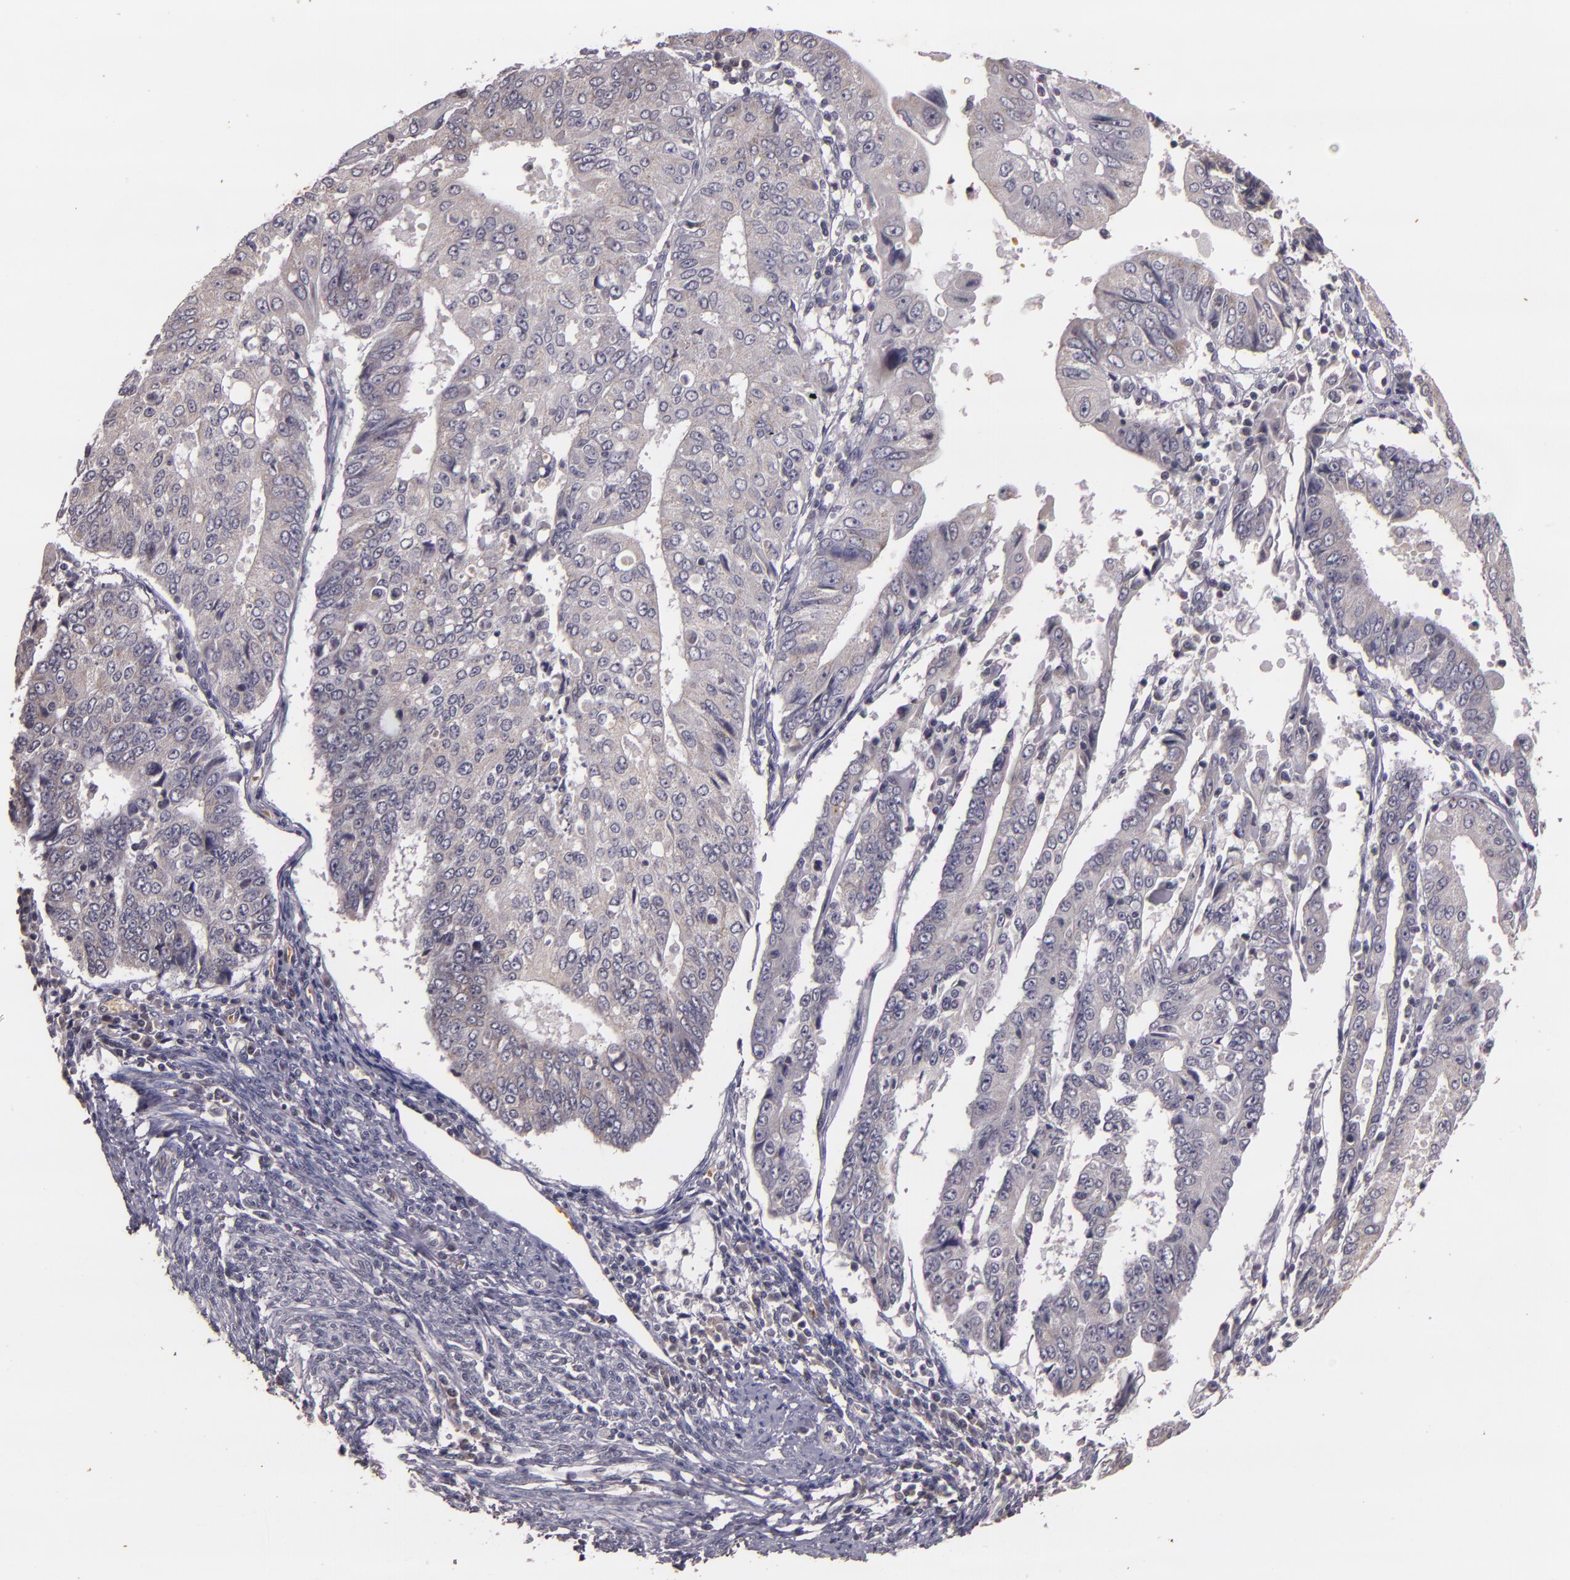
{"staining": {"intensity": "negative", "quantity": "none", "location": "none"}, "tissue": "endometrial cancer", "cell_type": "Tumor cells", "image_type": "cancer", "snomed": [{"axis": "morphology", "description": "Adenocarcinoma, NOS"}, {"axis": "topography", "description": "Endometrium"}], "caption": "Micrograph shows no significant protein staining in tumor cells of endometrial cancer (adenocarcinoma).", "gene": "TFF1", "patient": {"sex": "female", "age": 75}}